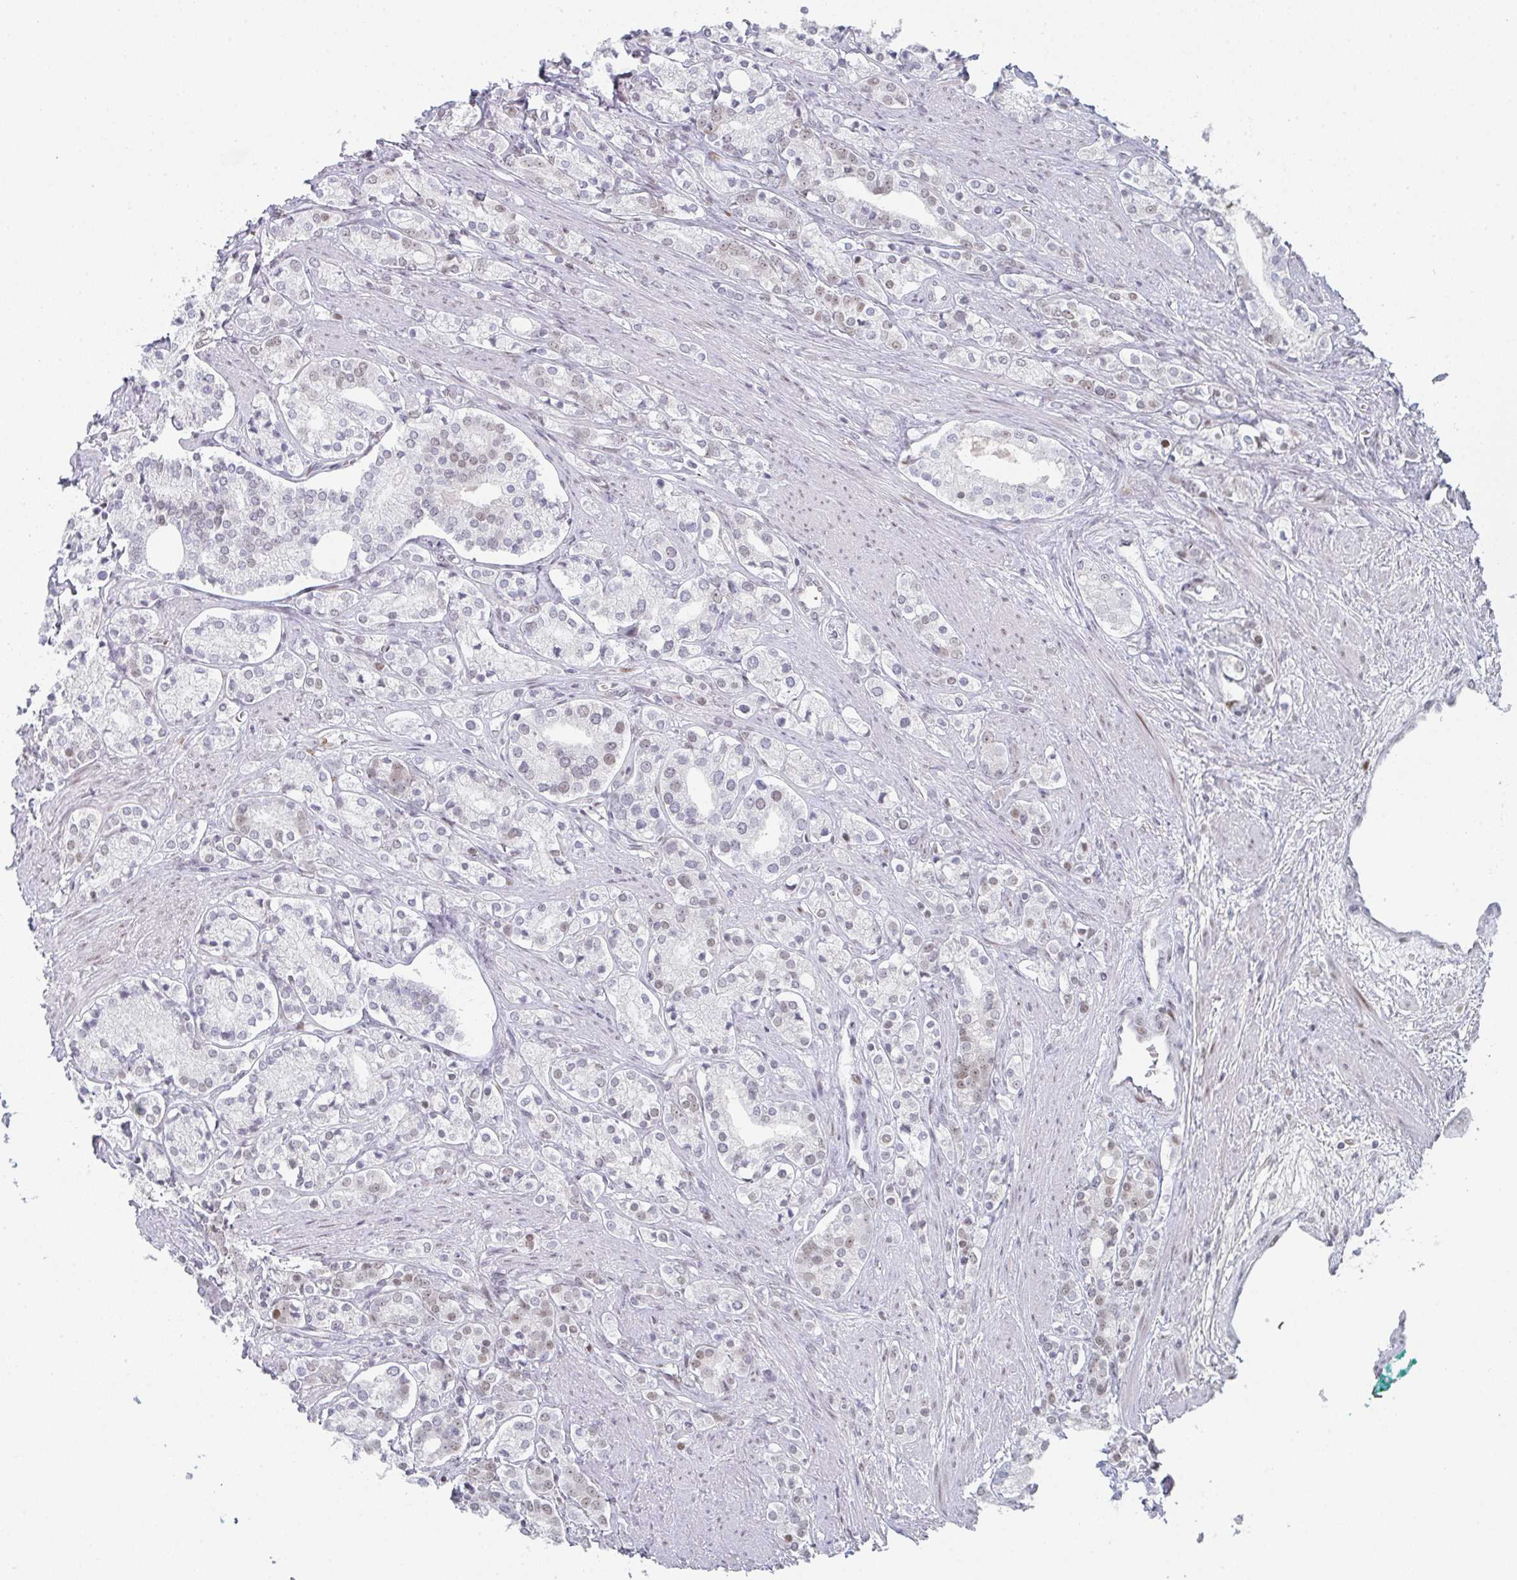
{"staining": {"intensity": "weak", "quantity": "<25%", "location": "nuclear"}, "tissue": "prostate cancer", "cell_type": "Tumor cells", "image_type": "cancer", "snomed": [{"axis": "morphology", "description": "Adenocarcinoma, High grade"}, {"axis": "topography", "description": "Prostate"}], "caption": "Human prostate cancer (adenocarcinoma (high-grade)) stained for a protein using IHC demonstrates no expression in tumor cells.", "gene": "LIN54", "patient": {"sex": "male", "age": 58}}